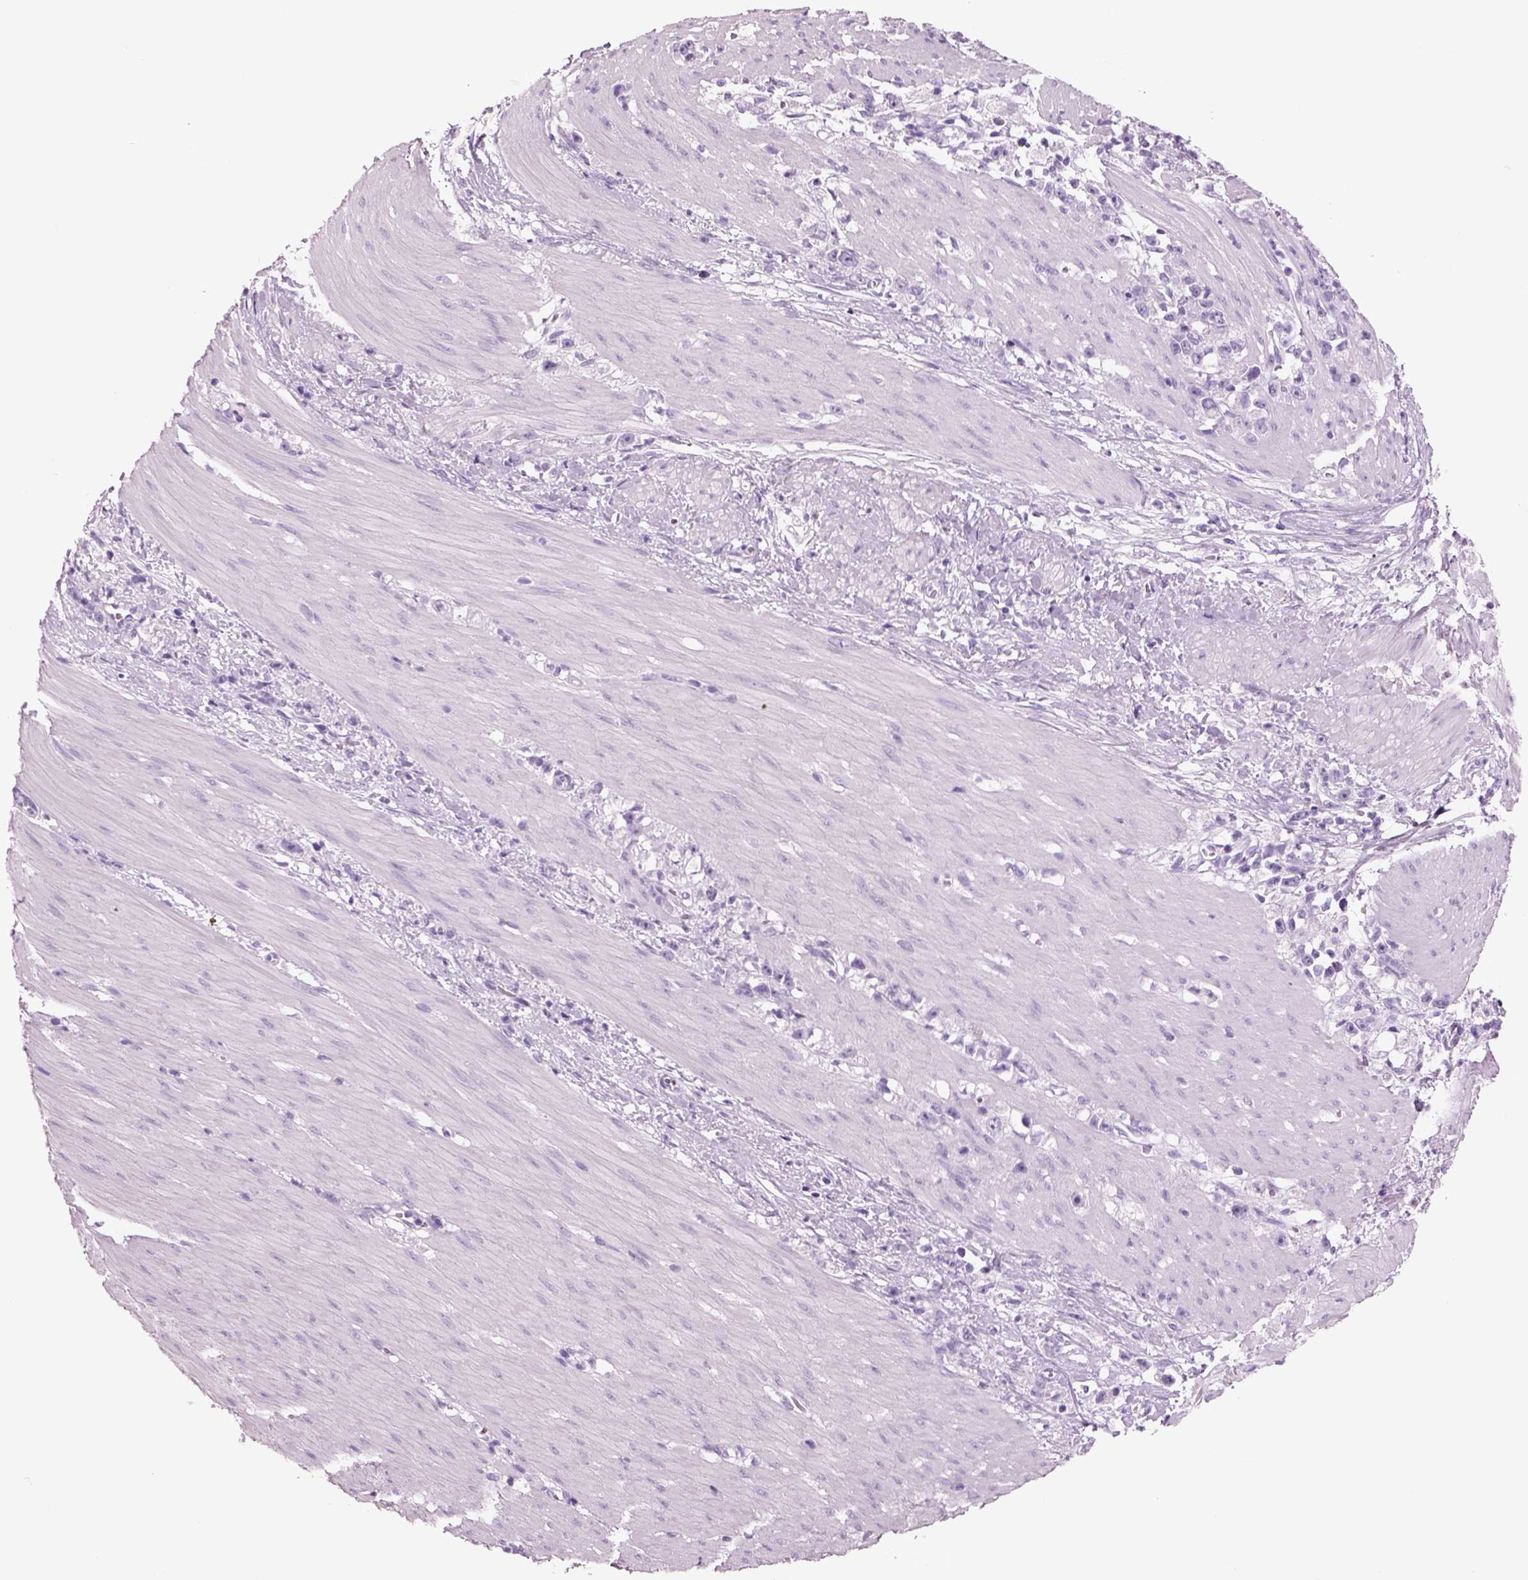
{"staining": {"intensity": "negative", "quantity": "none", "location": "none"}, "tissue": "stomach cancer", "cell_type": "Tumor cells", "image_type": "cancer", "snomed": [{"axis": "morphology", "description": "Adenocarcinoma, NOS"}, {"axis": "topography", "description": "Stomach"}], "caption": "This is an immunohistochemistry (IHC) photomicrograph of stomach adenocarcinoma. There is no staining in tumor cells.", "gene": "RHO", "patient": {"sex": "female", "age": 59}}